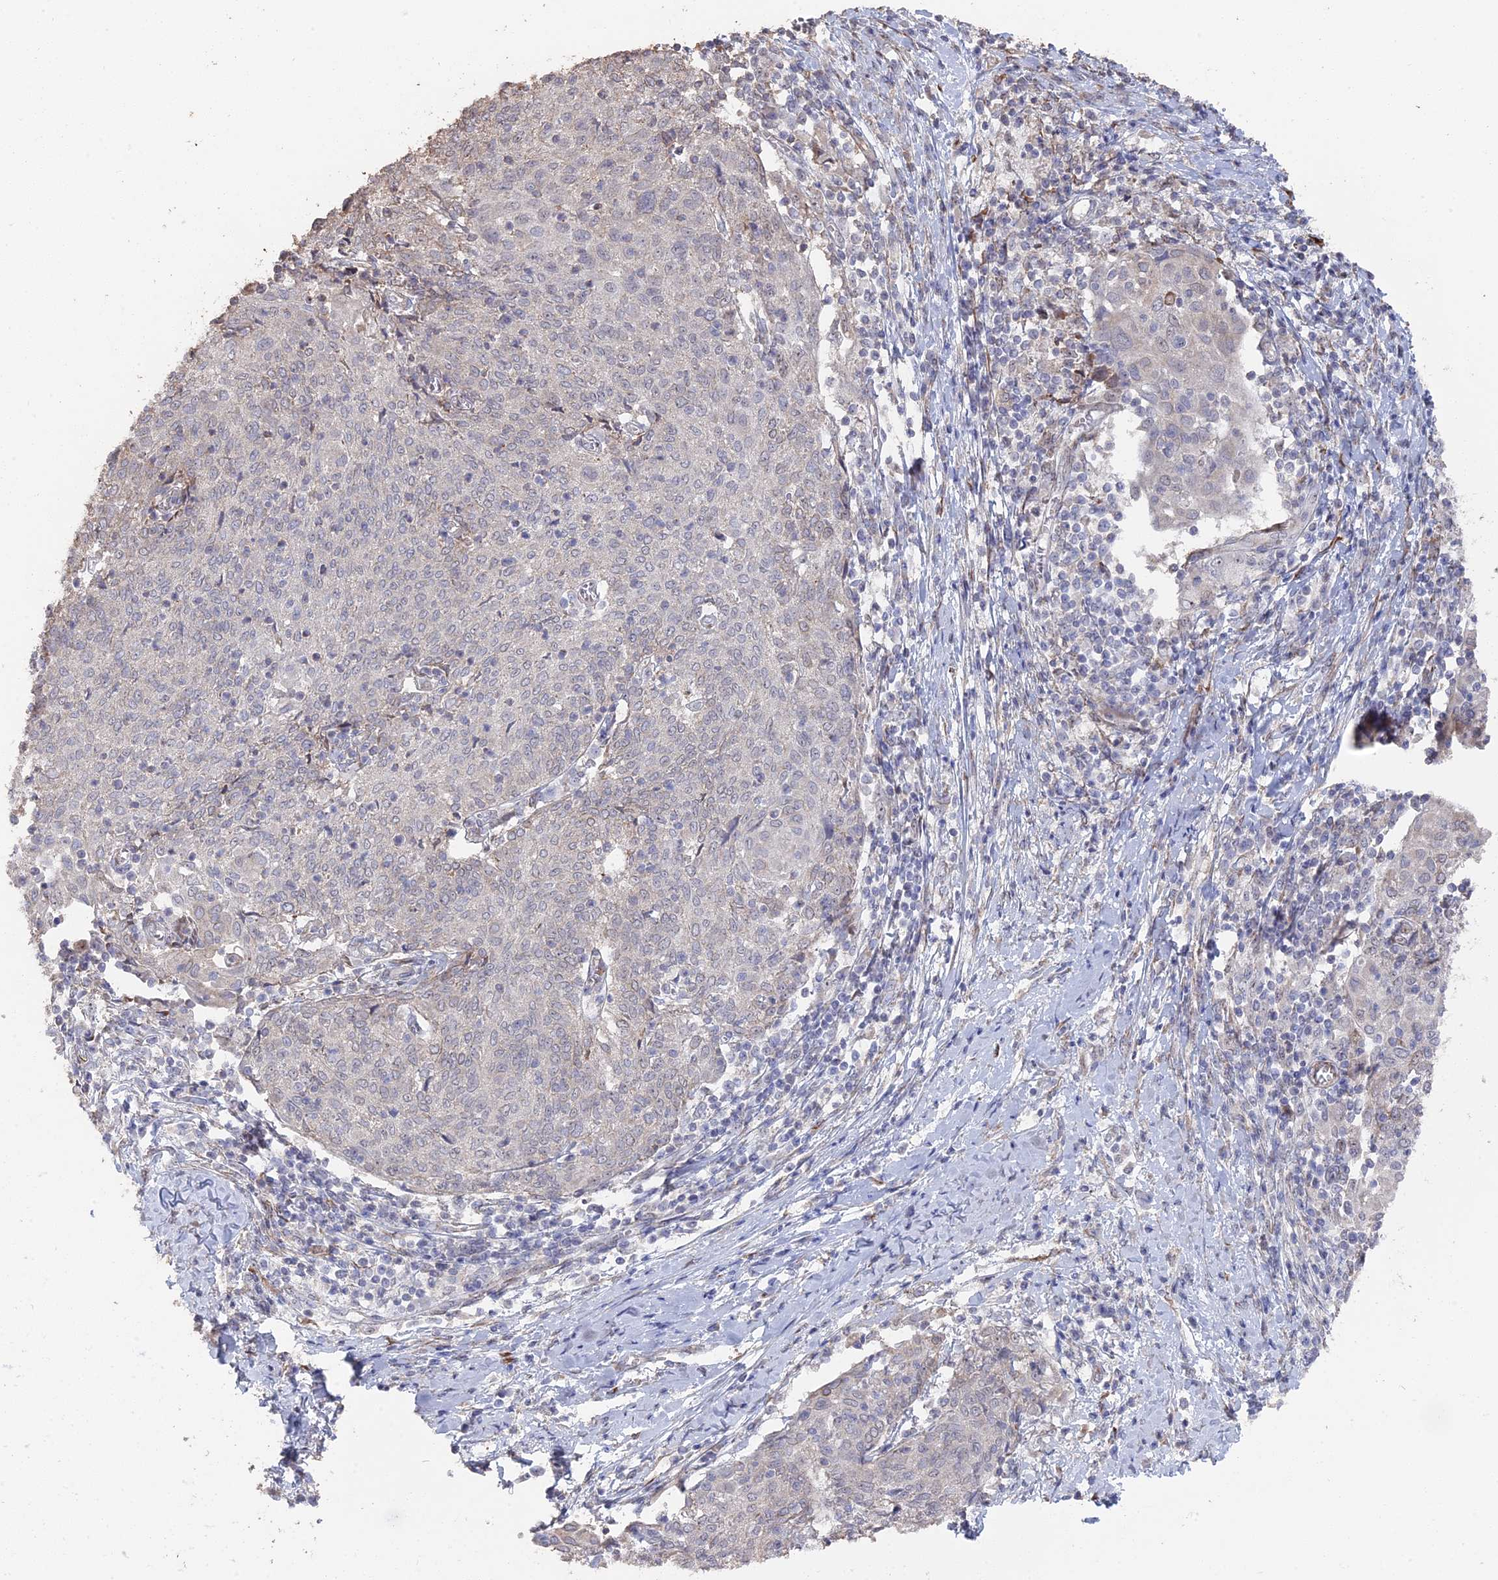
{"staining": {"intensity": "negative", "quantity": "none", "location": "none"}, "tissue": "cervical cancer", "cell_type": "Tumor cells", "image_type": "cancer", "snomed": [{"axis": "morphology", "description": "Squamous cell carcinoma, NOS"}, {"axis": "topography", "description": "Cervix"}], "caption": "DAB immunohistochemical staining of cervical cancer exhibits no significant positivity in tumor cells.", "gene": "SEMG2", "patient": {"sex": "female", "age": 52}}